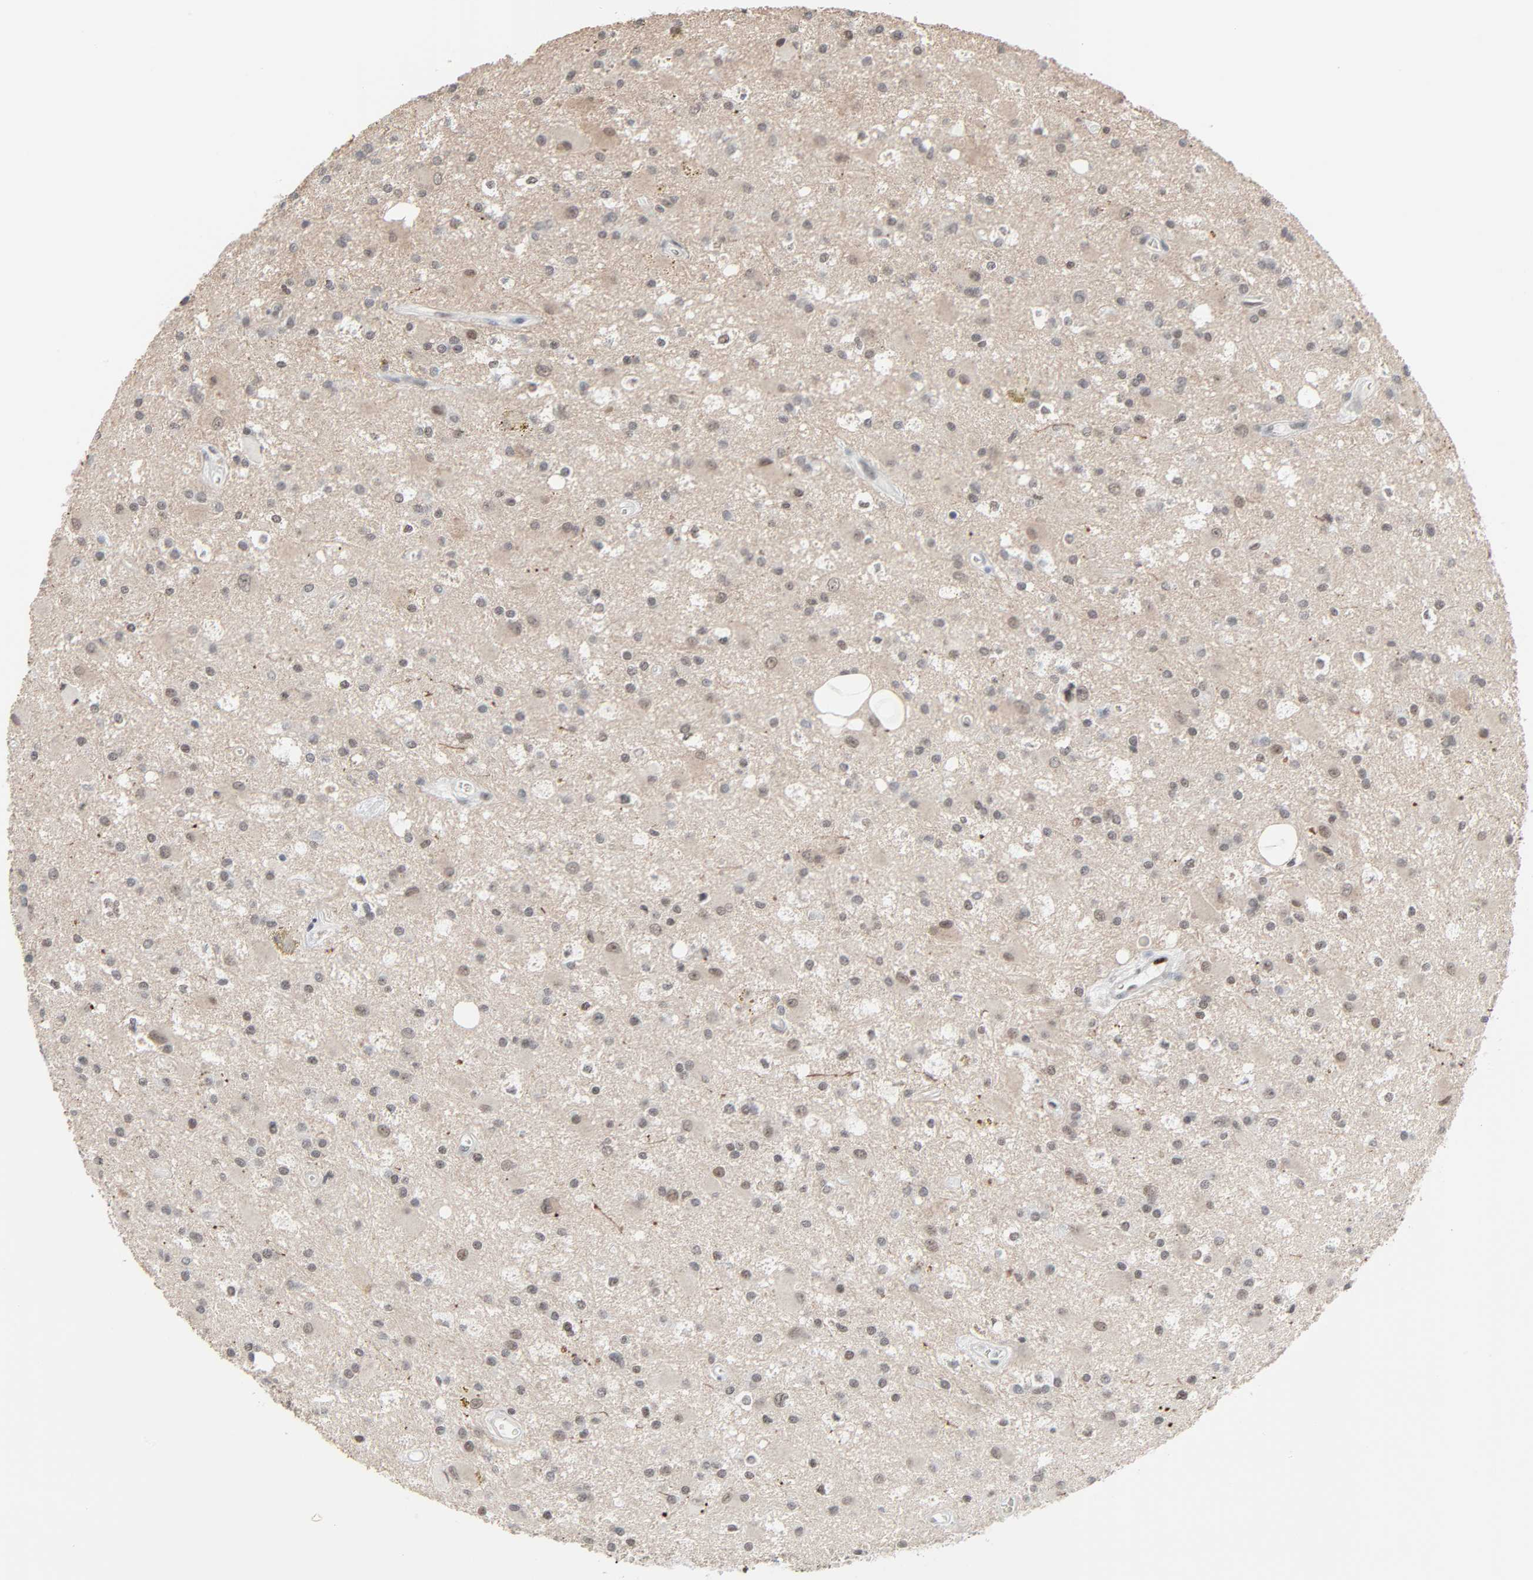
{"staining": {"intensity": "weak", "quantity": "<25%", "location": "nuclear"}, "tissue": "glioma", "cell_type": "Tumor cells", "image_type": "cancer", "snomed": [{"axis": "morphology", "description": "Glioma, malignant, Low grade"}, {"axis": "topography", "description": "Brain"}], "caption": "Human malignant low-grade glioma stained for a protein using immunohistochemistry demonstrates no staining in tumor cells.", "gene": "FBXO28", "patient": {"sex": "male", "age": 58}}